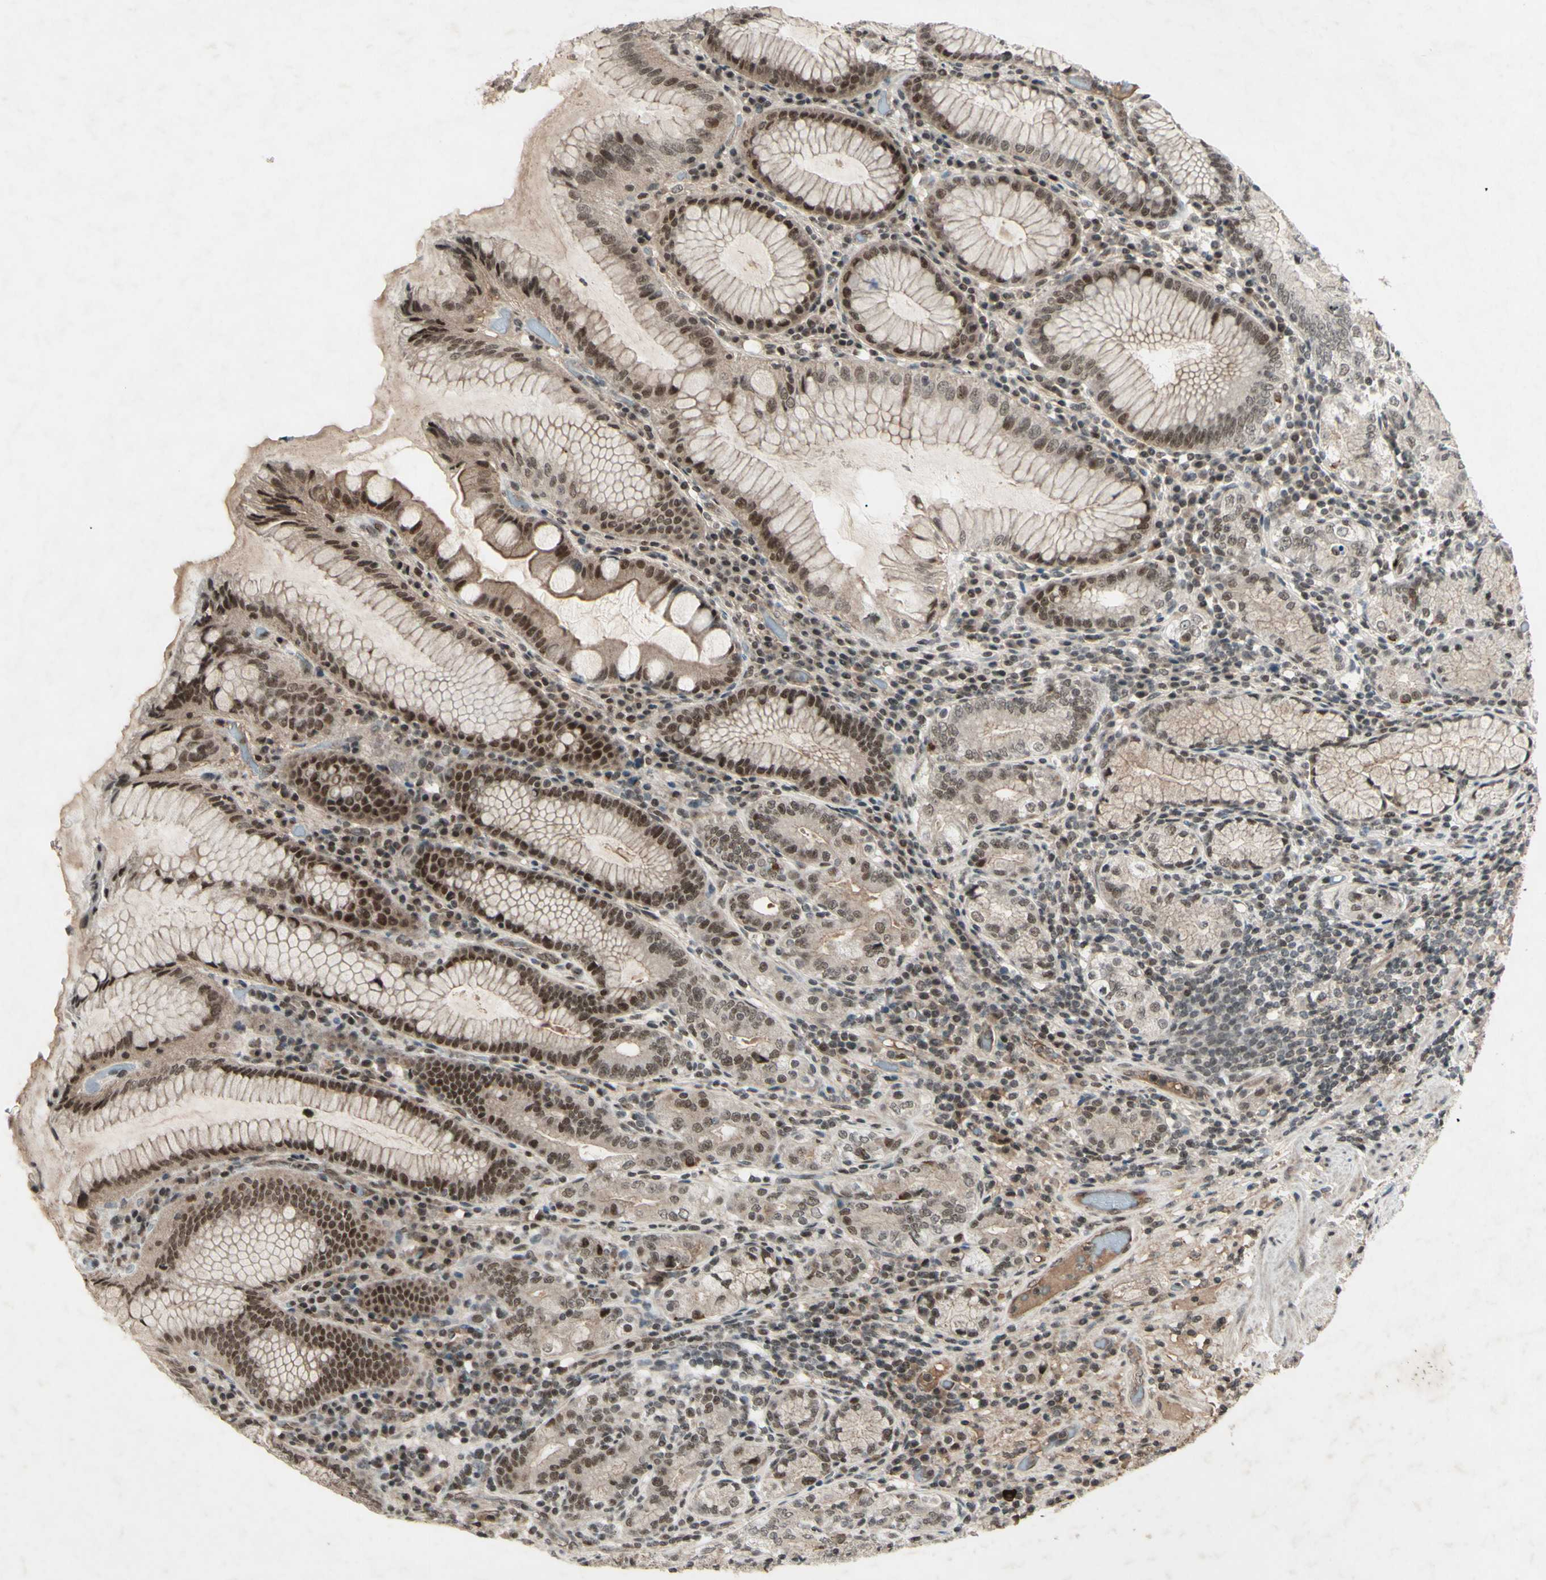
{"staining": {"intensity": "moderate", "quantity": ">75%", "location": "nuclear"}, "tissue": "stomach", "cell_type": "Glandular cells", "image_type": "normal", "snomed": [{"axis": "morphology", "description": "Normal tissue, NOS"}, {"axis": "topography", "description": "Stomach, lower"}], "caption": "Stomach stained with DAB (3,3'-diaminobenzidine) IHC displays medium levels of moderate nuclear expression in about >75% of glandular cells.", "gene": "SNW1", "patient": {"sex": "female", "age": 76}}